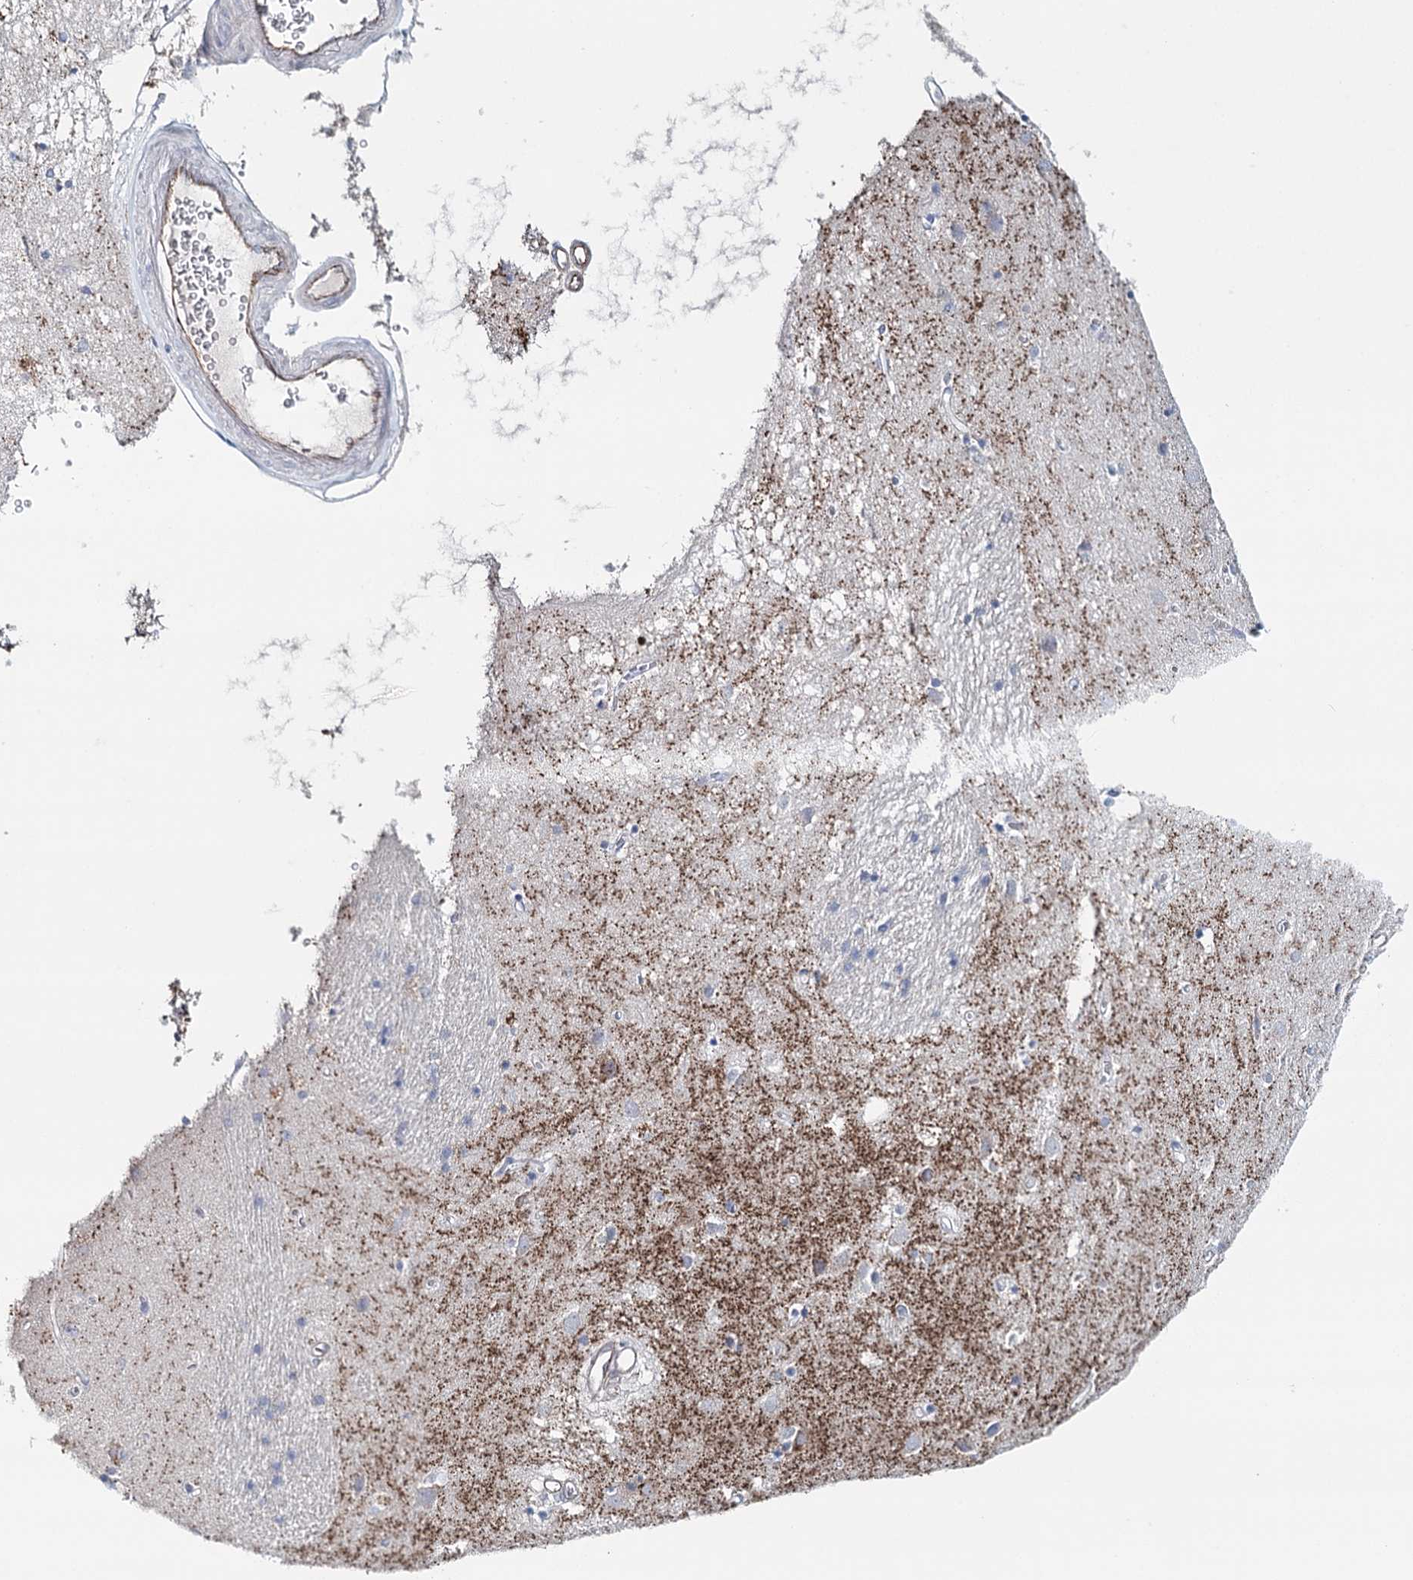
{"staining": {"intensity": "negative", "quantity": "none", "location": "none"}, "tissue": "caudate", "cell_type": "Glial cells", "image_type": "normal", "snomed": [{"axis": "morphology", "description": "Normal tissue, NOS"}, {"axis": "topography", "description": "Lateral ventricle wall"}], "caption": "This photomicrograph is of unremarkable caudate stained with immunohistochemistry (IHC) to label a protein in brown with the nuclei are counter-stained blue. There is no expression in glial cells. The staining was performed using DAB to visualize the protein expression in brown, while the nuclei were stained in blue with hematoxylin (Magnification: 20x).", "gene": "SYNPO", "patient": {"sex": "male", "age": 70}}